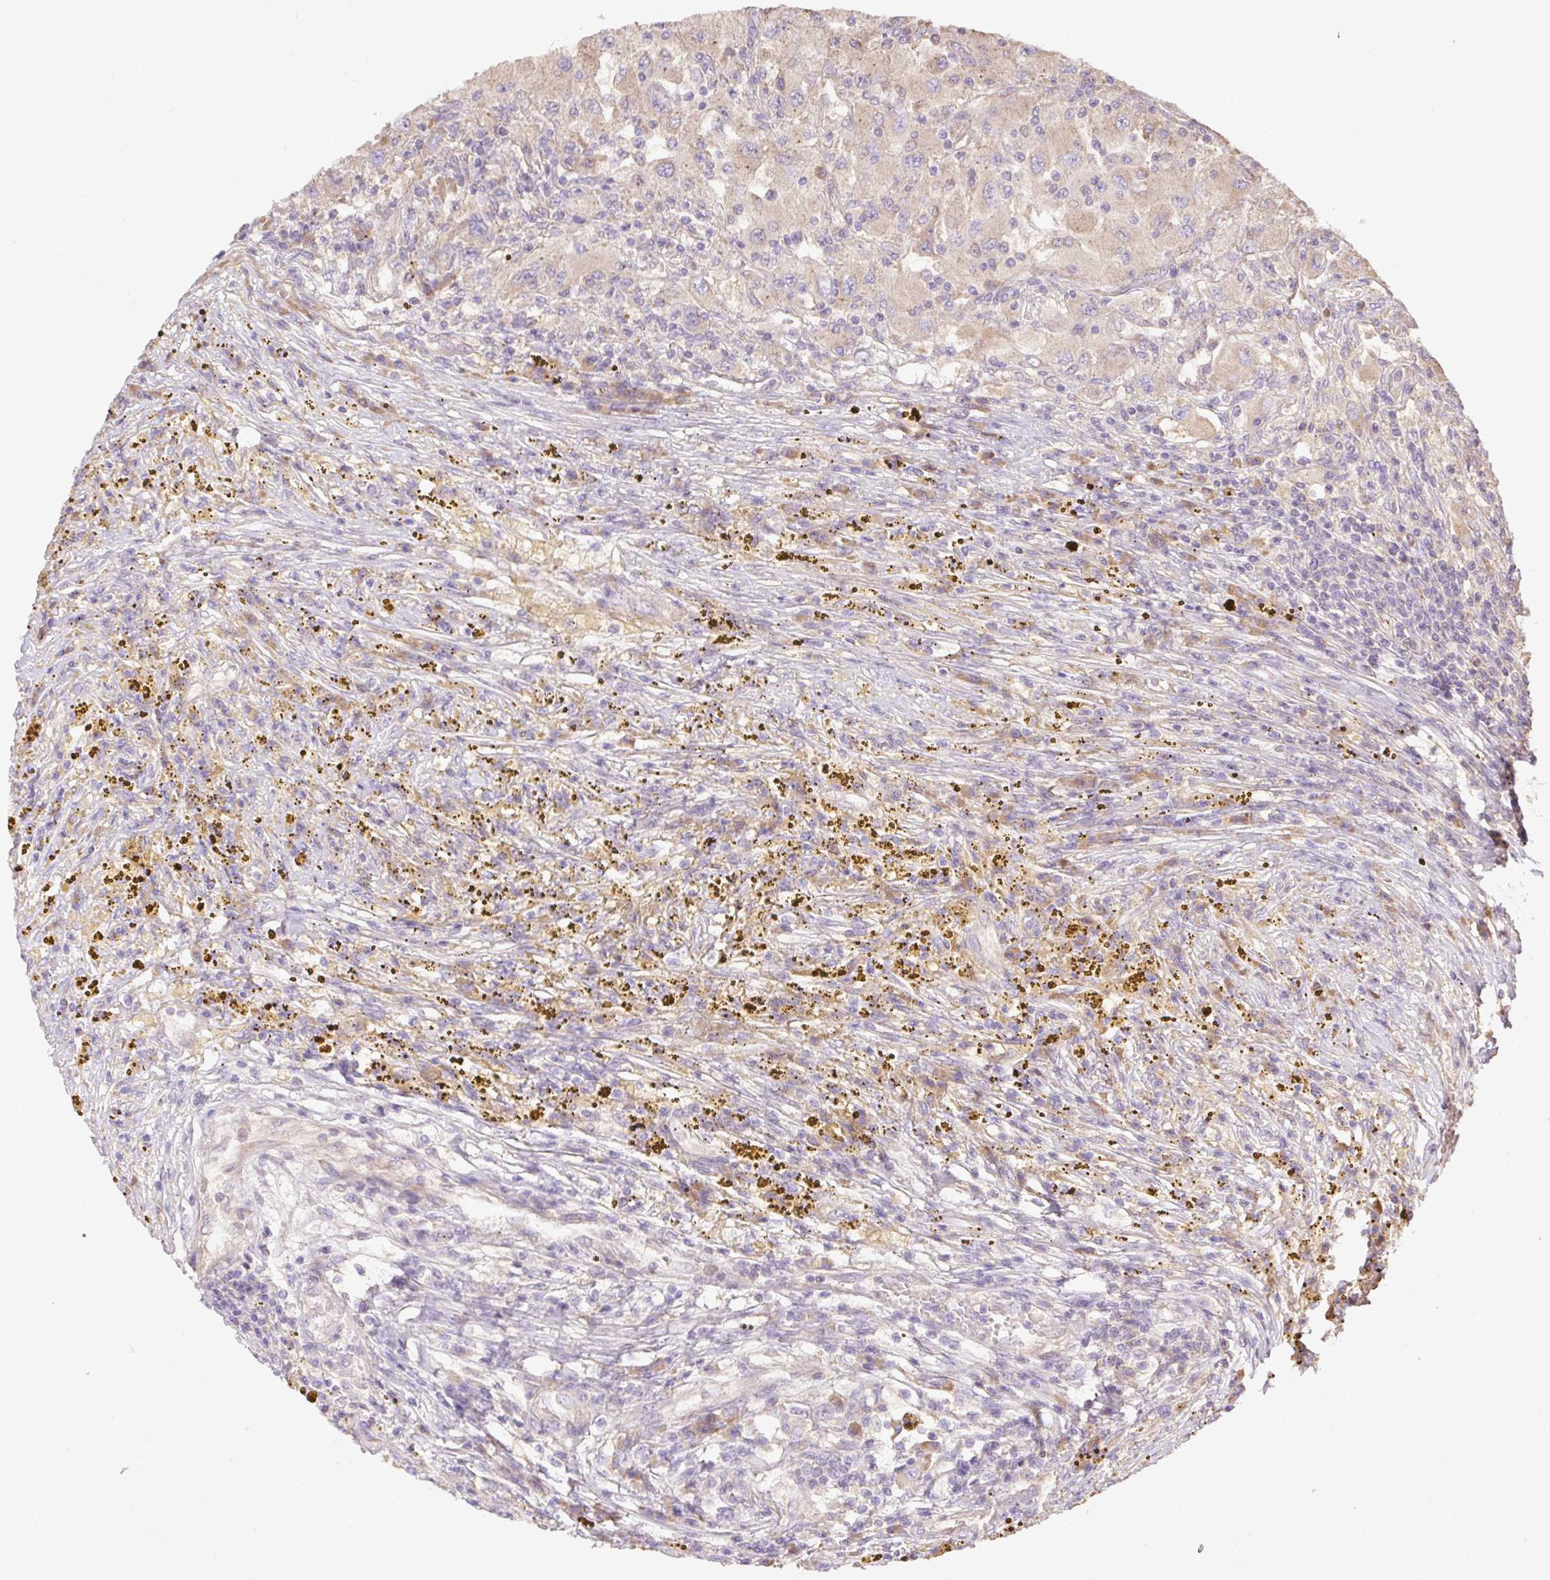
{"staining": {"intensity": "weak", "quantity": "<25%", "location": "cytoplasmic/membranous"}, "tissue": "renal cancer", "cell_type": "Tumor cells", "image_type": "cancer", "snomed": [{"axis": "morphology", "description": "Adenocarcinoma, NOS"}, {"axis": "topography", "description": "Kidney"}], "caption": "An image of human renal cancer is negative for staining in tumor cells. Nuclei are stained in blue.", "gene": "DESI1", "patient": {"sex": "female", "age": 67}}